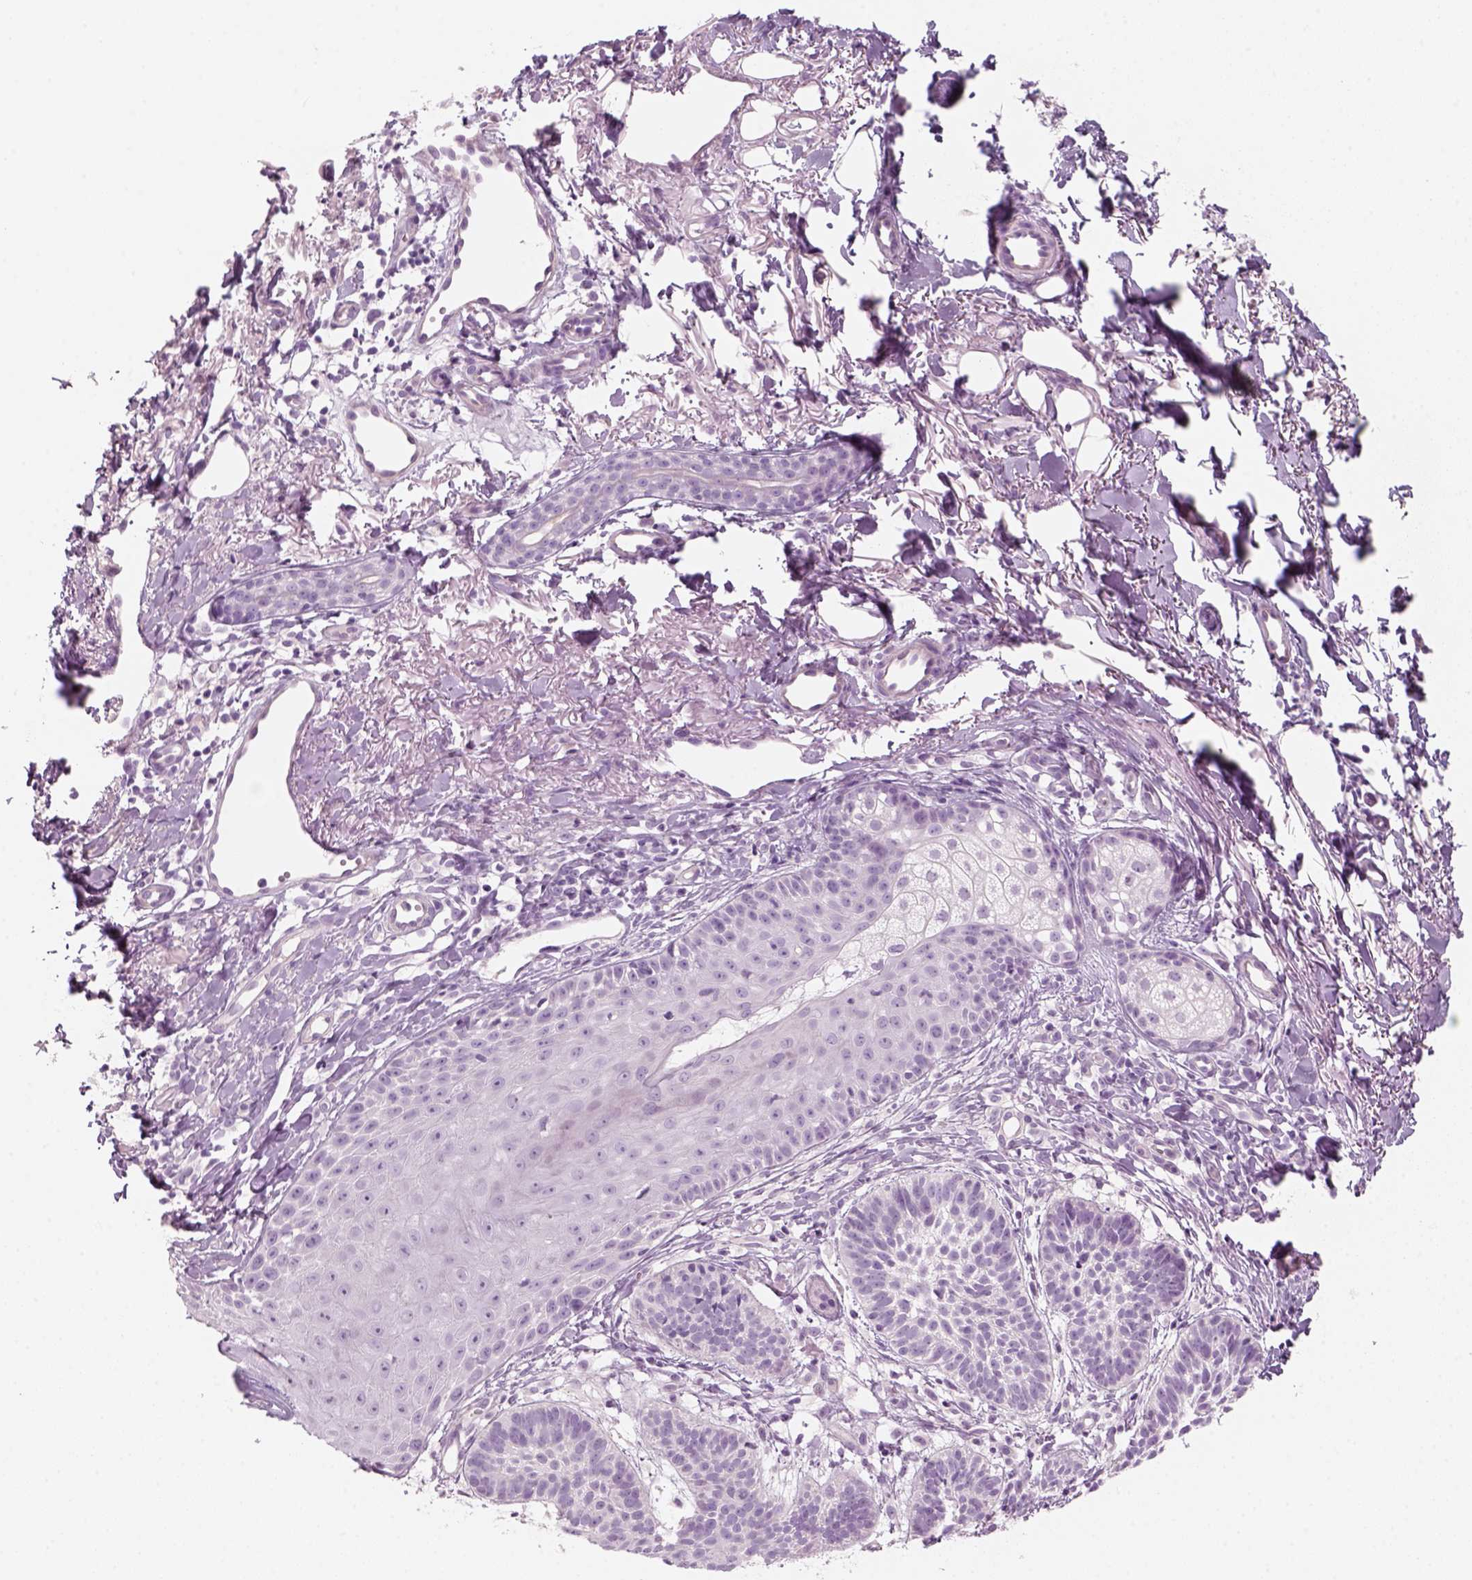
{"staining": {"intensity": "negative", "quantity": "none", "location": "none"}, "tissue": "skin cancer", "cell_type": "Tumor cells", "image_type": "cancer", "snomed": [{"axis": "morphology", "description": "Basal cell carcinoma"}, {"axis": "topography", "description": "Skin"}], "caption": "Basal cell carcinoma (skin) was stained to show a protein in brown. There is no significant staining in tumor cells.", "gene": "KRT25", "patient": {"sex": "male", "age": 72}}